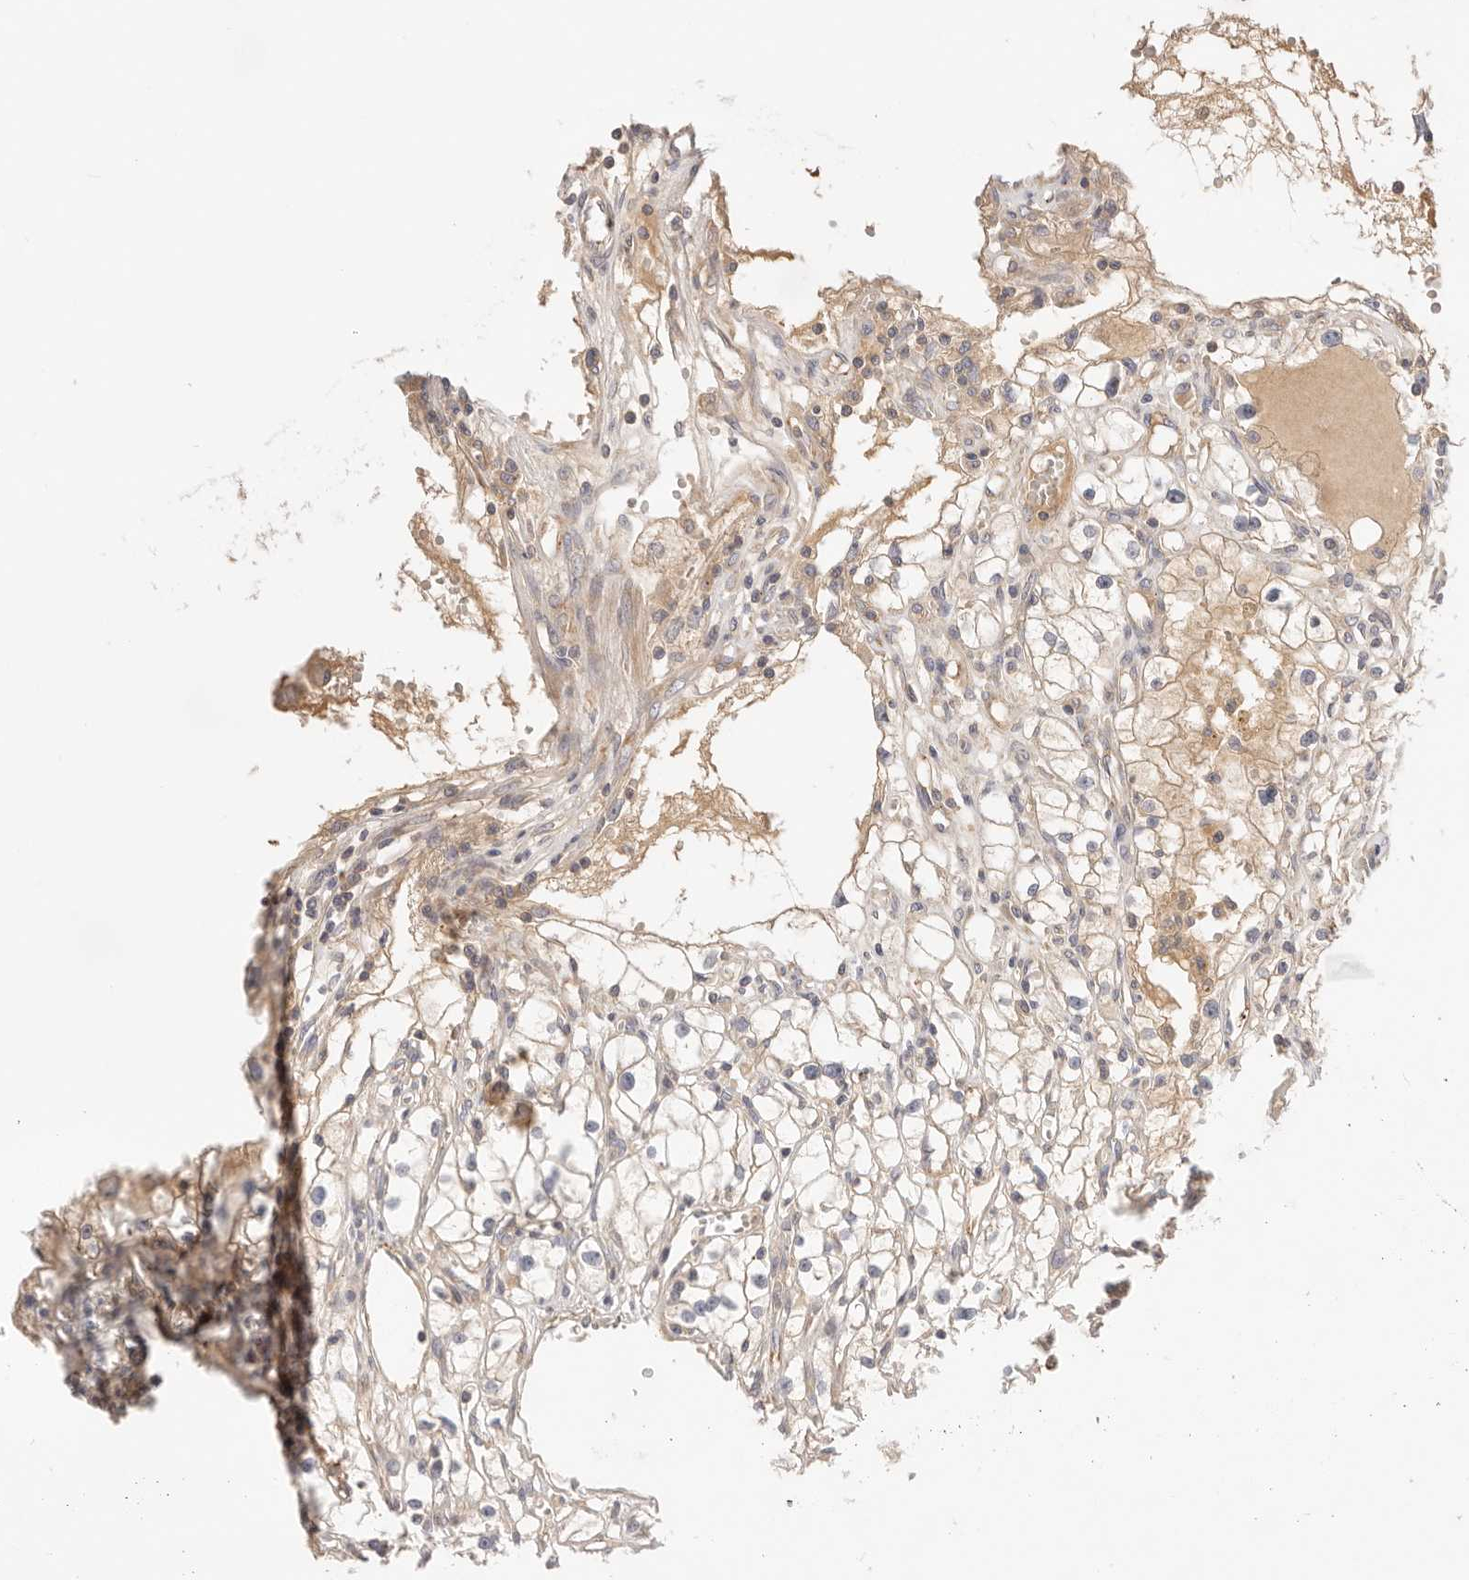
{"staining": {"intensity": "moderate", "quantity": "<25%", "location": "cytoplasmic/membranous"}, "tissue": "renal cancer", "cell_type": "Tumor cells", "image_type": "cancer", "snomed": [{"axis": "morphology", "description": "Adenocarcinoma, NOS"}, {"axis": "topography", "description": "Kidney"}], "caption": "Protein analysis of renal cancer (adenocarcinoma) tissue demonstrates moderate cytoplasmic/membranous staining in about <25% of tumor cells.", "gene": "KCMF1", "patient": {"sex": "male", "age": 56}}